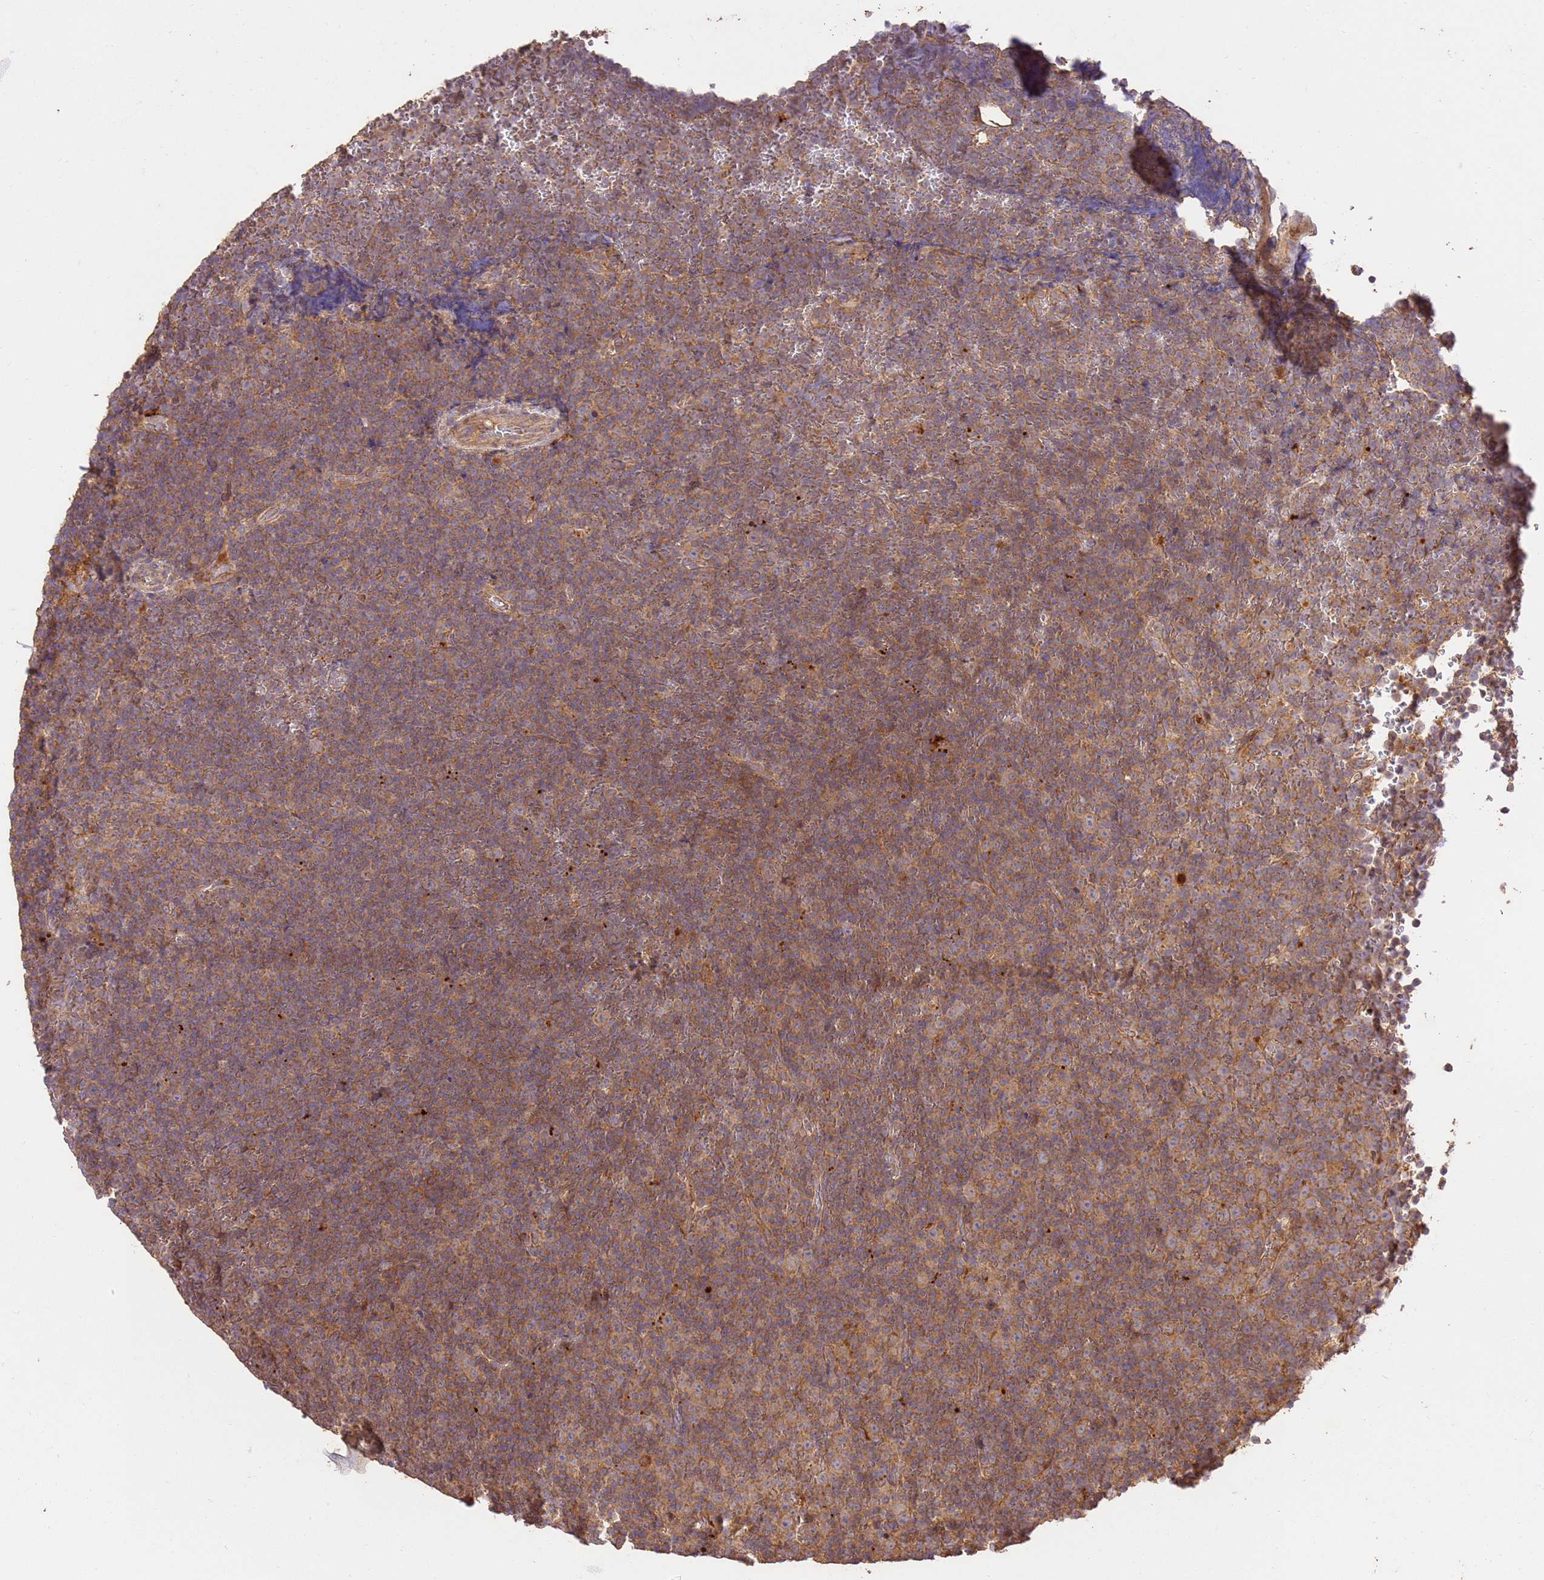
{"staining": {"intensity": "moderate", "quantity": ">75%", "location": "cytoplasmic/membranous"}, "tissue": "lymphoma", "cell_type": "Tumor cells", "image_type": "cancer", "snomed": [{"axis": "morphology", "description": "Malignant lymphoma, non-Hodgkin's type, Low grade"}, {"axis": "topography", "description": "Lymph node"}], "caption": "IHC micrograph of neoplastic tissue: malignant lymphoma, non-Hodgkin's type (low-grade) stained using IHC displays medium levels of moderate protein expression localized specifically in the cytoplasmic/membranous of tumor cells, appearing as a cytoplasmic/membranous brown color.", "gene": "LRRC28", "patient": {"sex": "female", "age": 67}}